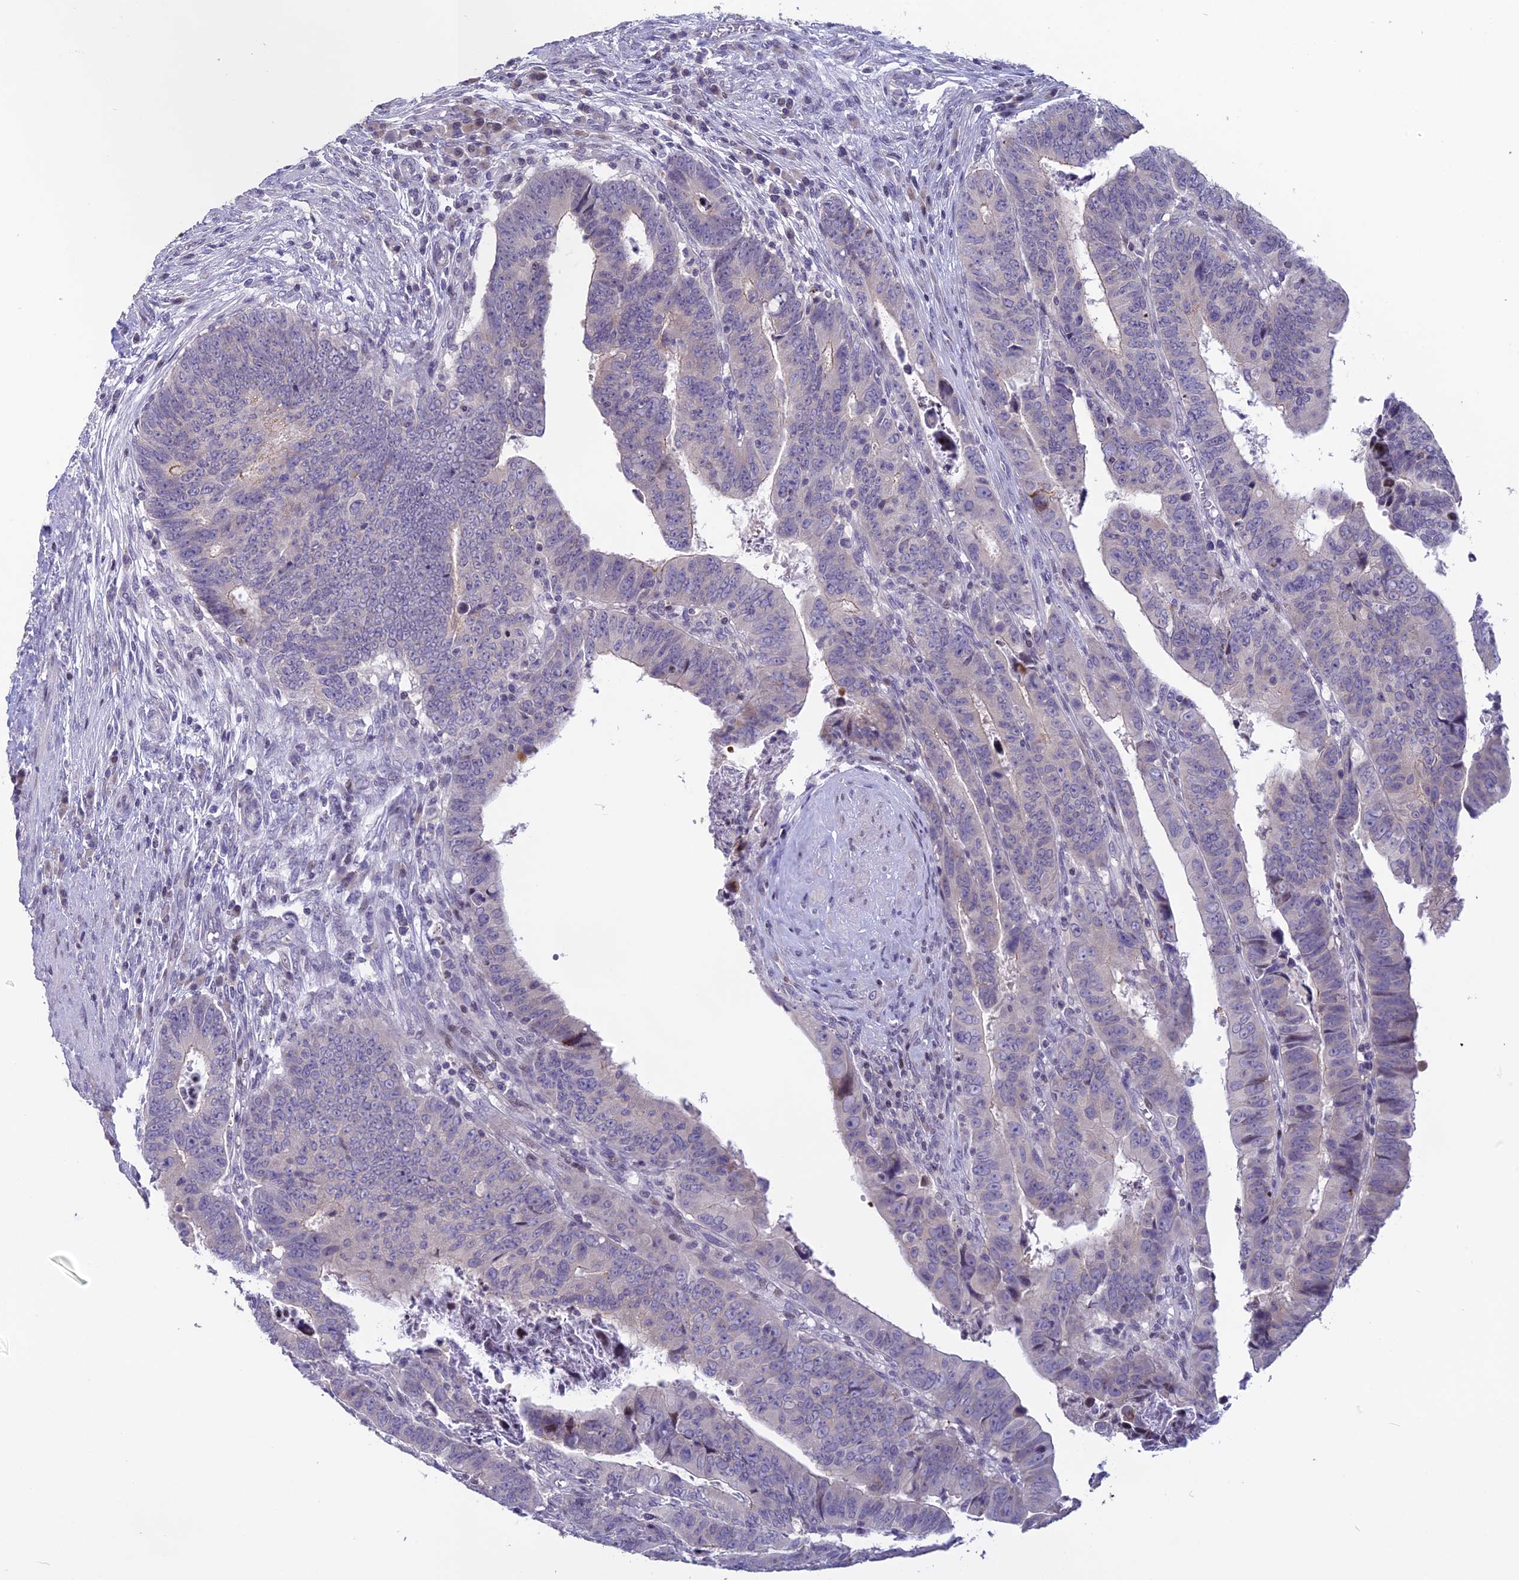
{"staining": {"intensity": "negative", "quantity": "none", "location": "none"}, "tissue": "colorectal cancer", "cell_type": "Tumor cells", "image_type": "cancer", "snomed": [{"axis": "morphology", "description": "Normal tissue, NOS"}, {"axis": "morphology", "description": "Adenocarcinoma, NOS"}, {"axis": "topography", "description": "Rectum"}], "caption": "An IHC image of colorectal adenocarcinoma is shown. There is no staining in tumor cells of colorectal adenocarcinoma. (Immunohistochemistry (ihc), brightfield microscopy, high magnification).", "gene": "TMEM134", "patient": {"sex": "female", "age": 65}}